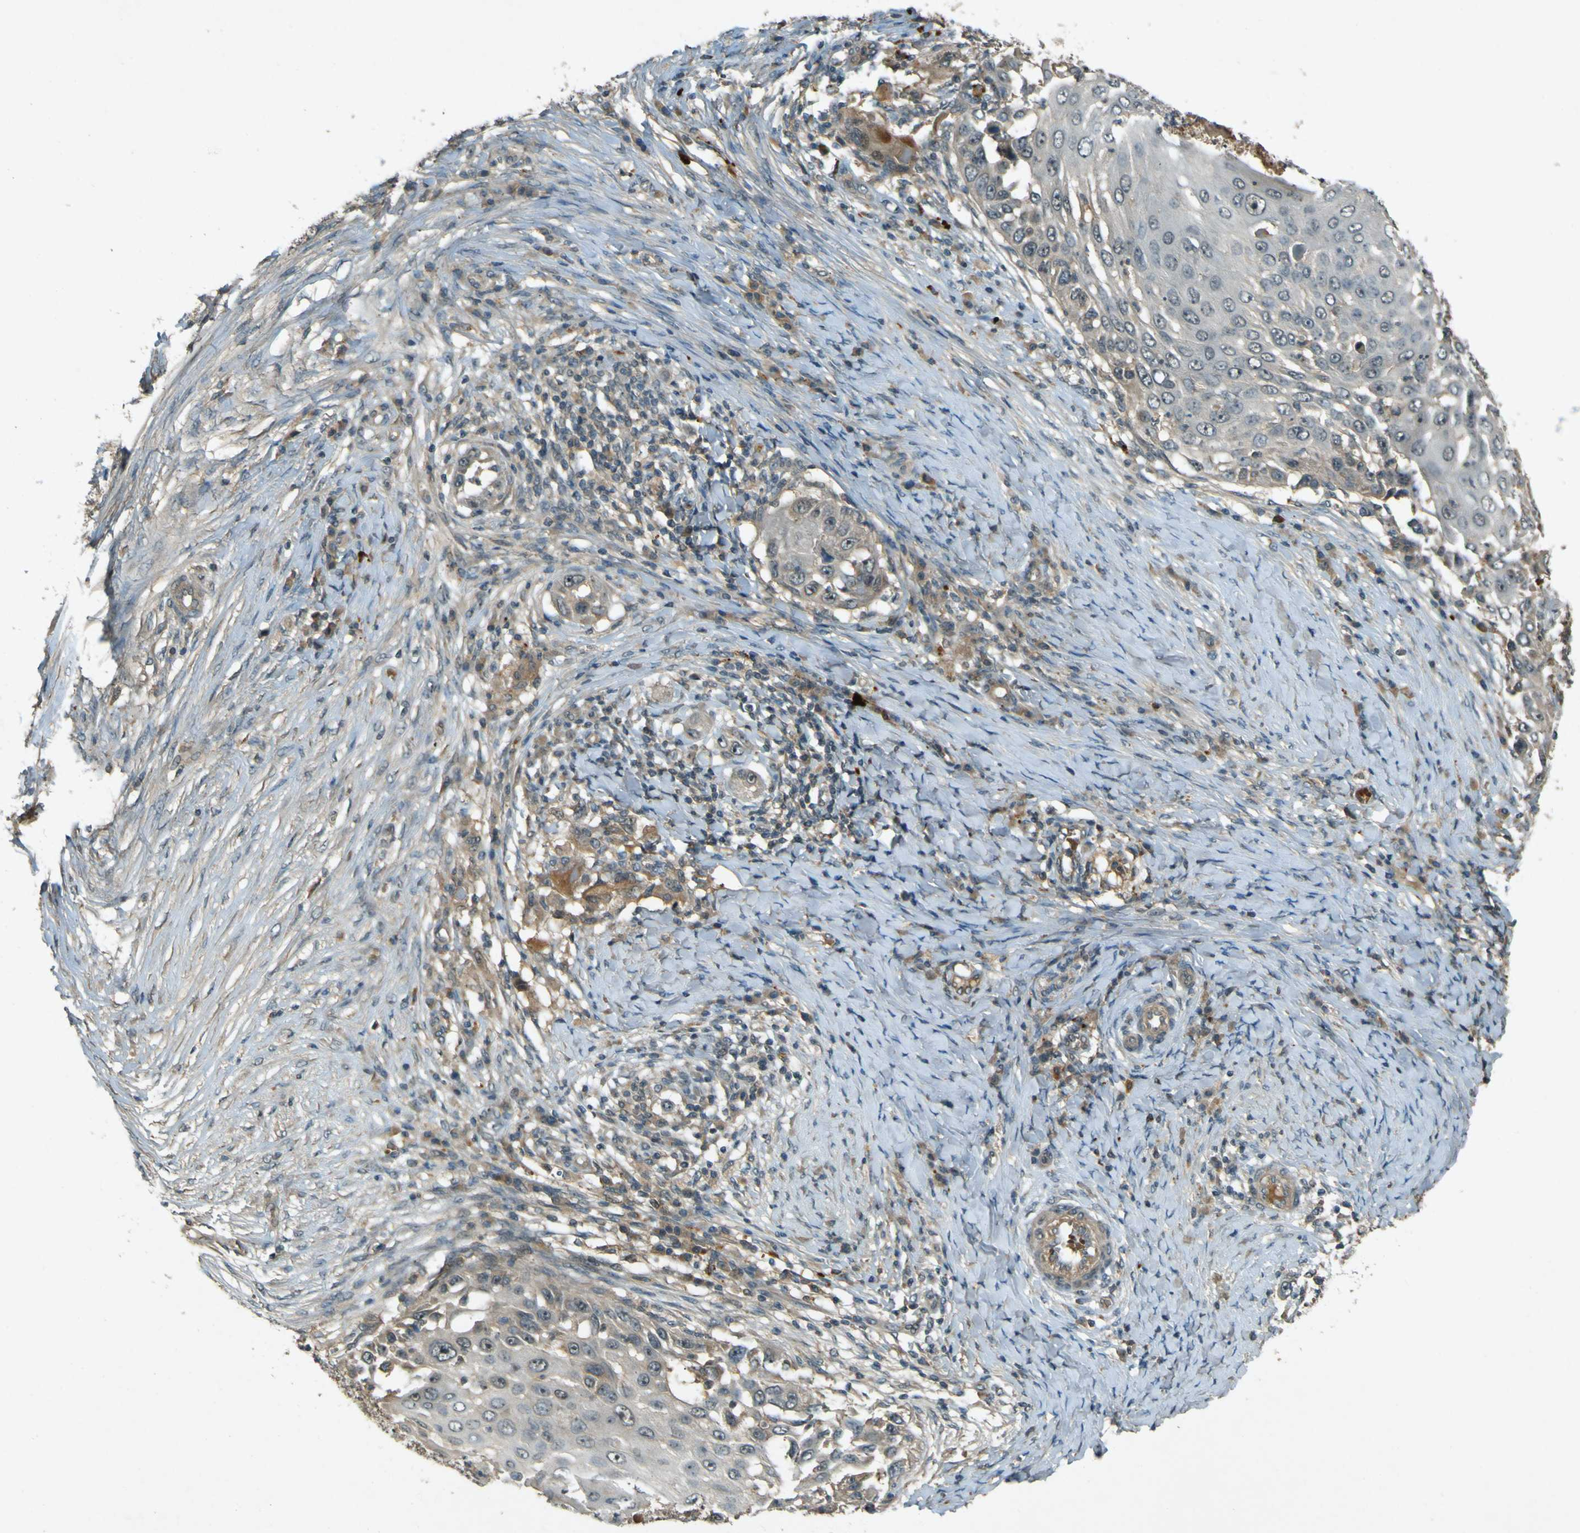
{"staining": {"intensity": "weak", "quantity": ">75%", "location": "cytoplasmic/membranous"}, "tissue": "skin cancer", "cell_type": "Tumor cells", "image_type": "cancer", "snomed": [{"axis": "morphology", "description": "Squamous cell carcinoma, NOS"}, {"axis": "topography", "description": "Skin"}], "caption": "This image reveals immunohistochemistry (IHC) staining of squamous cell carcinoma (skin), with low weak cytoplasmic/membranous expression in approximately >75% of tumor cells.", "gene": "MPDZ", "patient": {"sex": "female", "age": 44}}